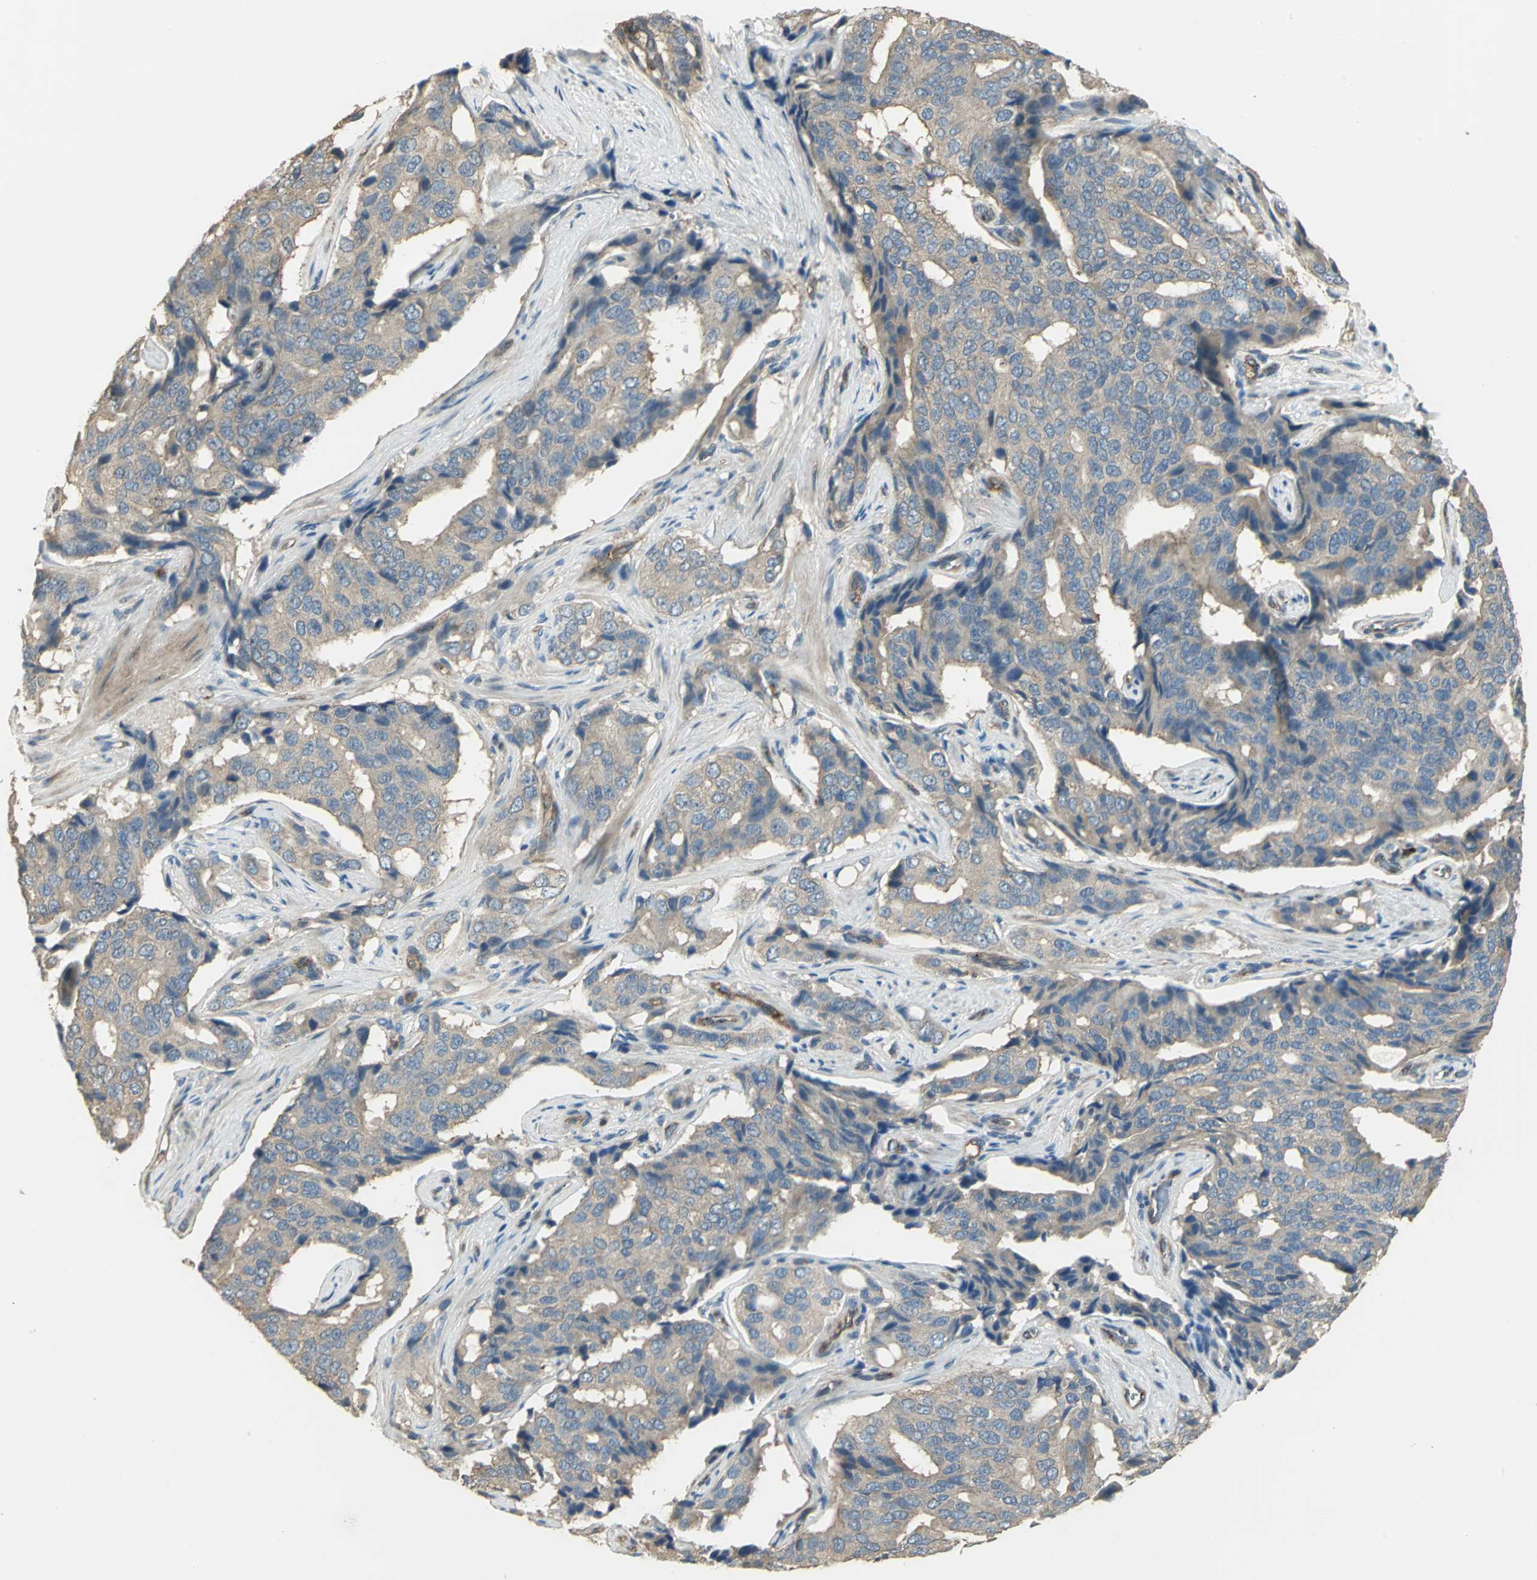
{"staining": {"intensity": "weak", "quantity": ">75%", "location": "cytoplasmic/membranous"}, "tissue": "prostate cancer", "cell_type": "Tumor cells", "image_type": "cancer", "snomed": [{"axis": "morphology", "description": "Adenocarcinoma, High grade"}, {"axis": "topography", "description": "Prostate"}], "caption": "Immunohistochemistry (DAB (3,3'-diaminobenzidine)) staining of human prostate high-grade adenocarcinoma exhibits weak cytoplasmic/membranous protein staining in about >75% of tumor cells. The staining is performed using DAB brown chromogen to label protein expression. The nuclei are counter-stained blue using hematoxylin.", "gene": "RAPGEF1", "patient": {"sex": "male", "age": 58}}